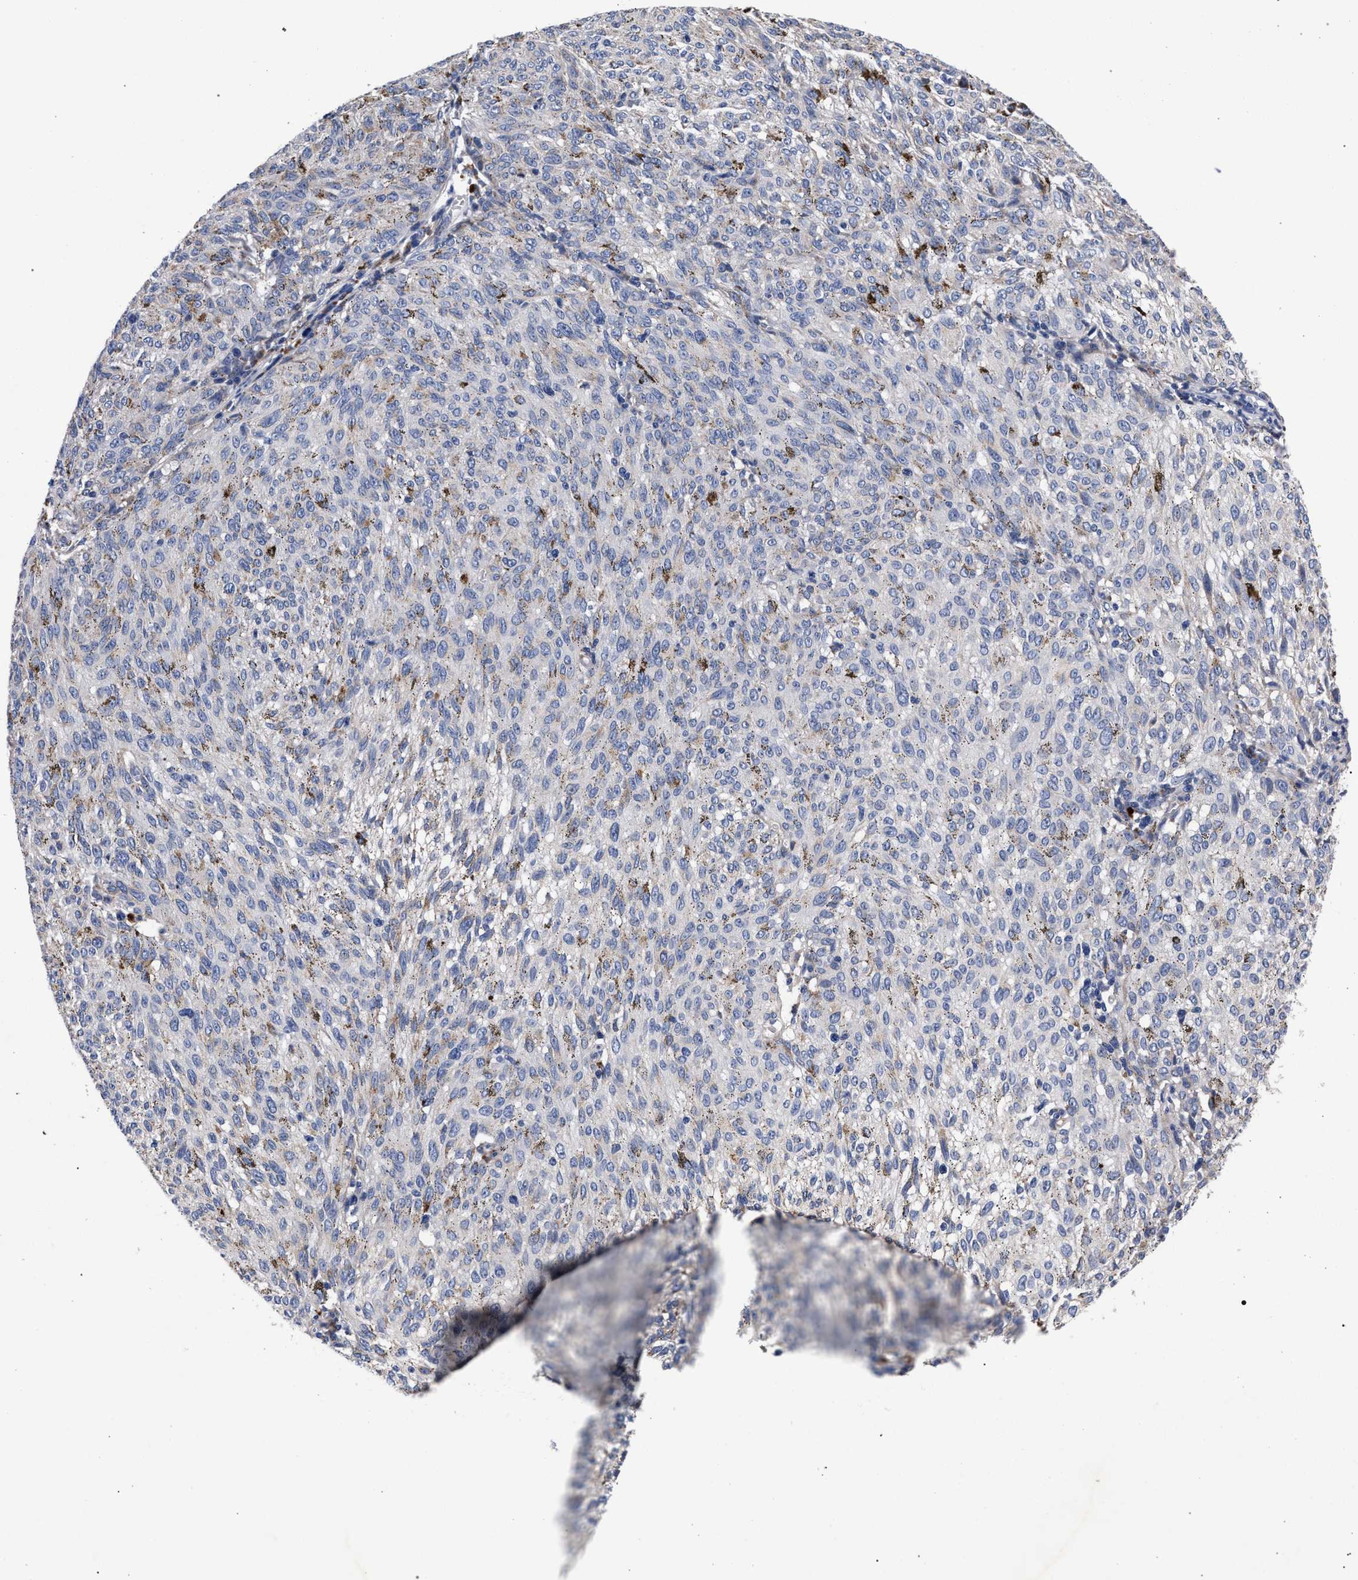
{"staining": {"intensity": "weak", "quantity": "<25%", "location": "cytoplasmic/membranous"}, "tissue": "melanoma", "cell_type": "Tumor cells", "image_type": "cancer", "snomed": [{"axis": "morphology", "description": "Malignant melanoma, NOS"}, {"axis": "topography", "description": "Skin"}], "caption": "The photomicrograph exhibits no significant staining in tumor cells of malignant melanoma. The staining was performed using DAB to visualize the protein expression in brown, while the nuclei were stained in blue with hematoxylin (Magnification: 20x).", "gene": "ACOX1", "patient": {"sex": "female", "age": 72}}